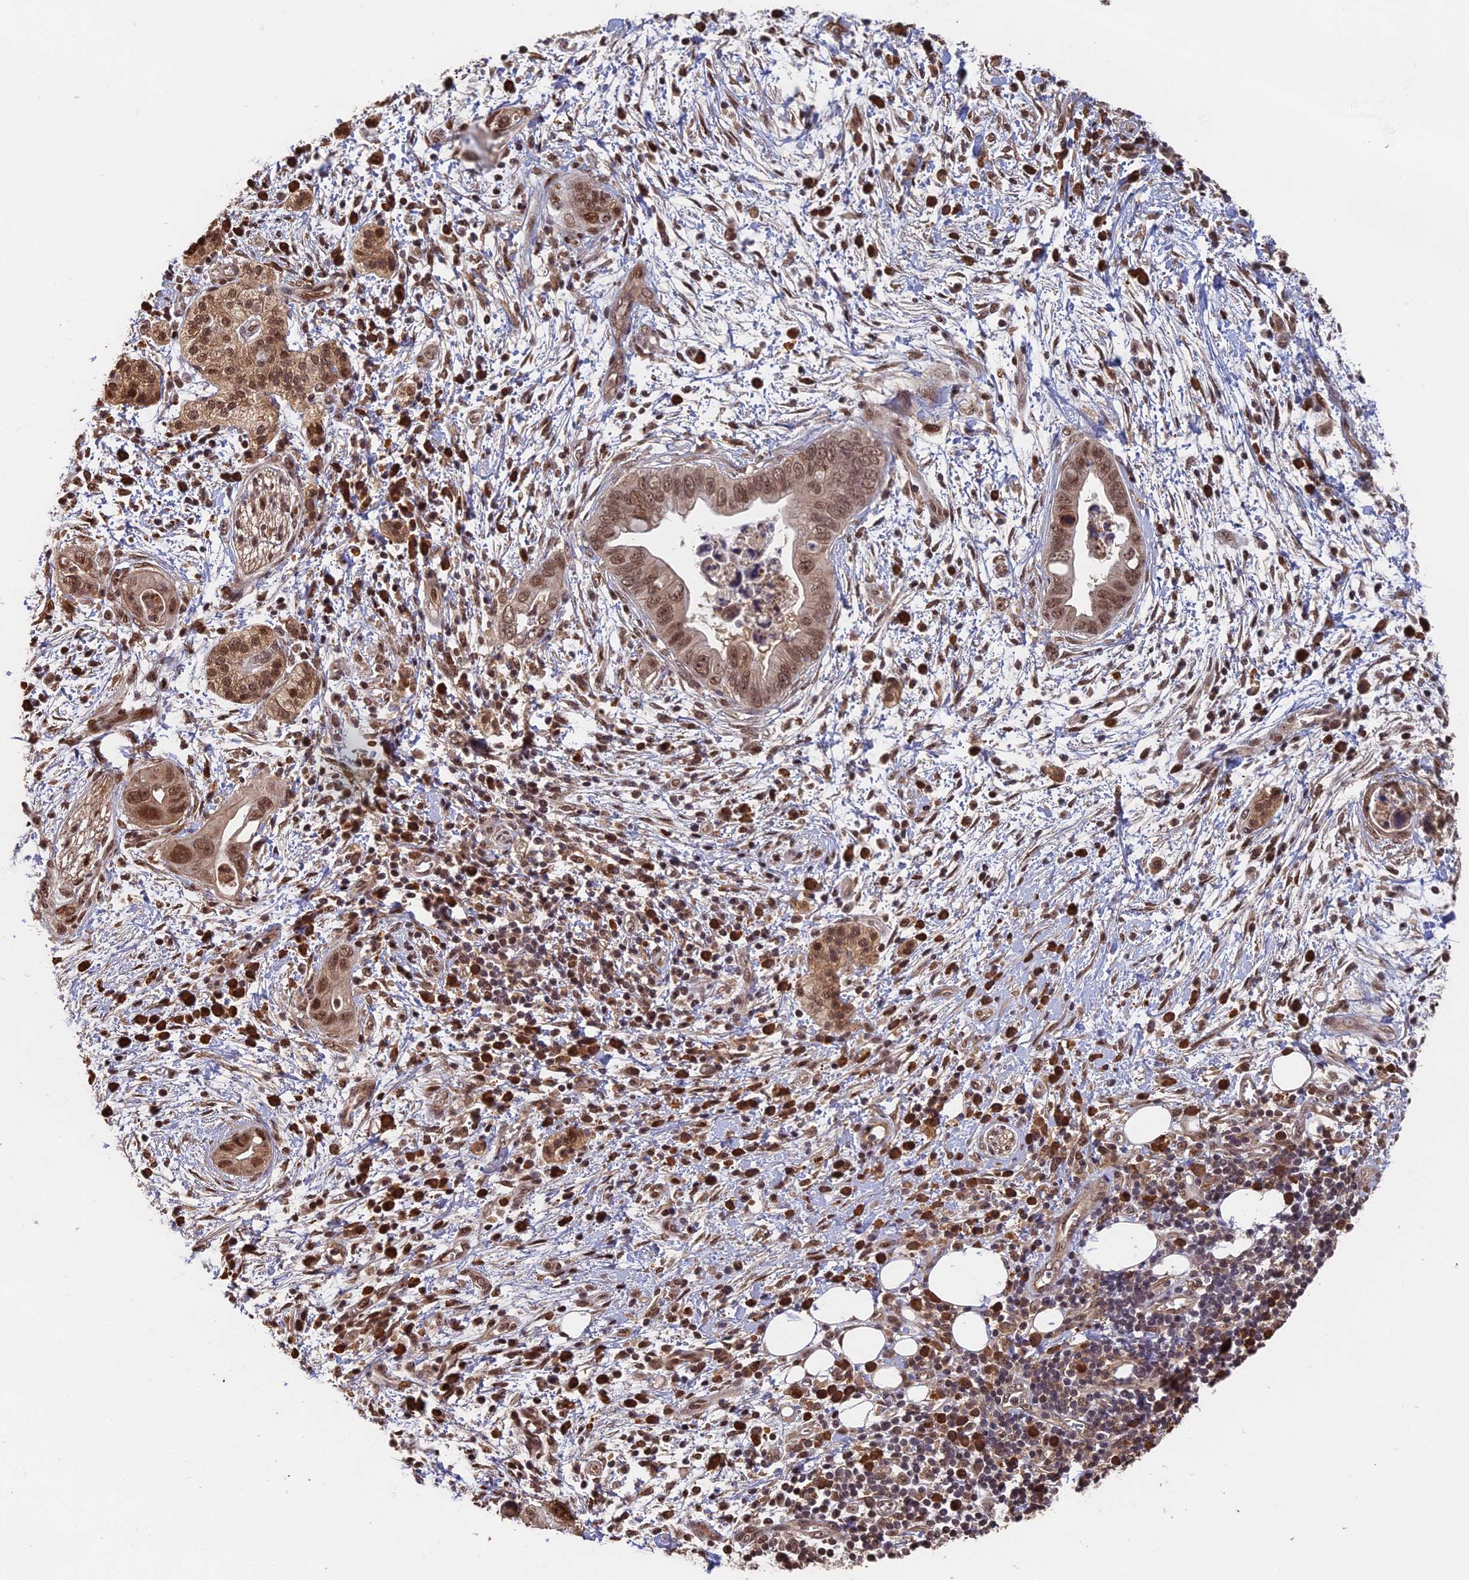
{"staining": {"intensity": "moderate", "quantity": ">75%", "location": "nuclear"}, "tissue": "pancreatic cancer", "cell_type": "Tumor cells", "image_type": "cancer", "snomed": [{"axis": "morphology", "description": "Adenocarcinoma, NOS"}, {"axis": "topography", "description": "Pancreas"}], "caption": "Immunohistochemical staining of pancreatic adenocarcinoma shows moderate nuclear protein expression in approximately >75% of tumor cells. The staining was performed using DAB, with brown indicating positive protein expression. Nuclei are stained blue with hematoxylin.", "gene": "OSBPL1A", "patient": {"sex": "male", "age": 75}}